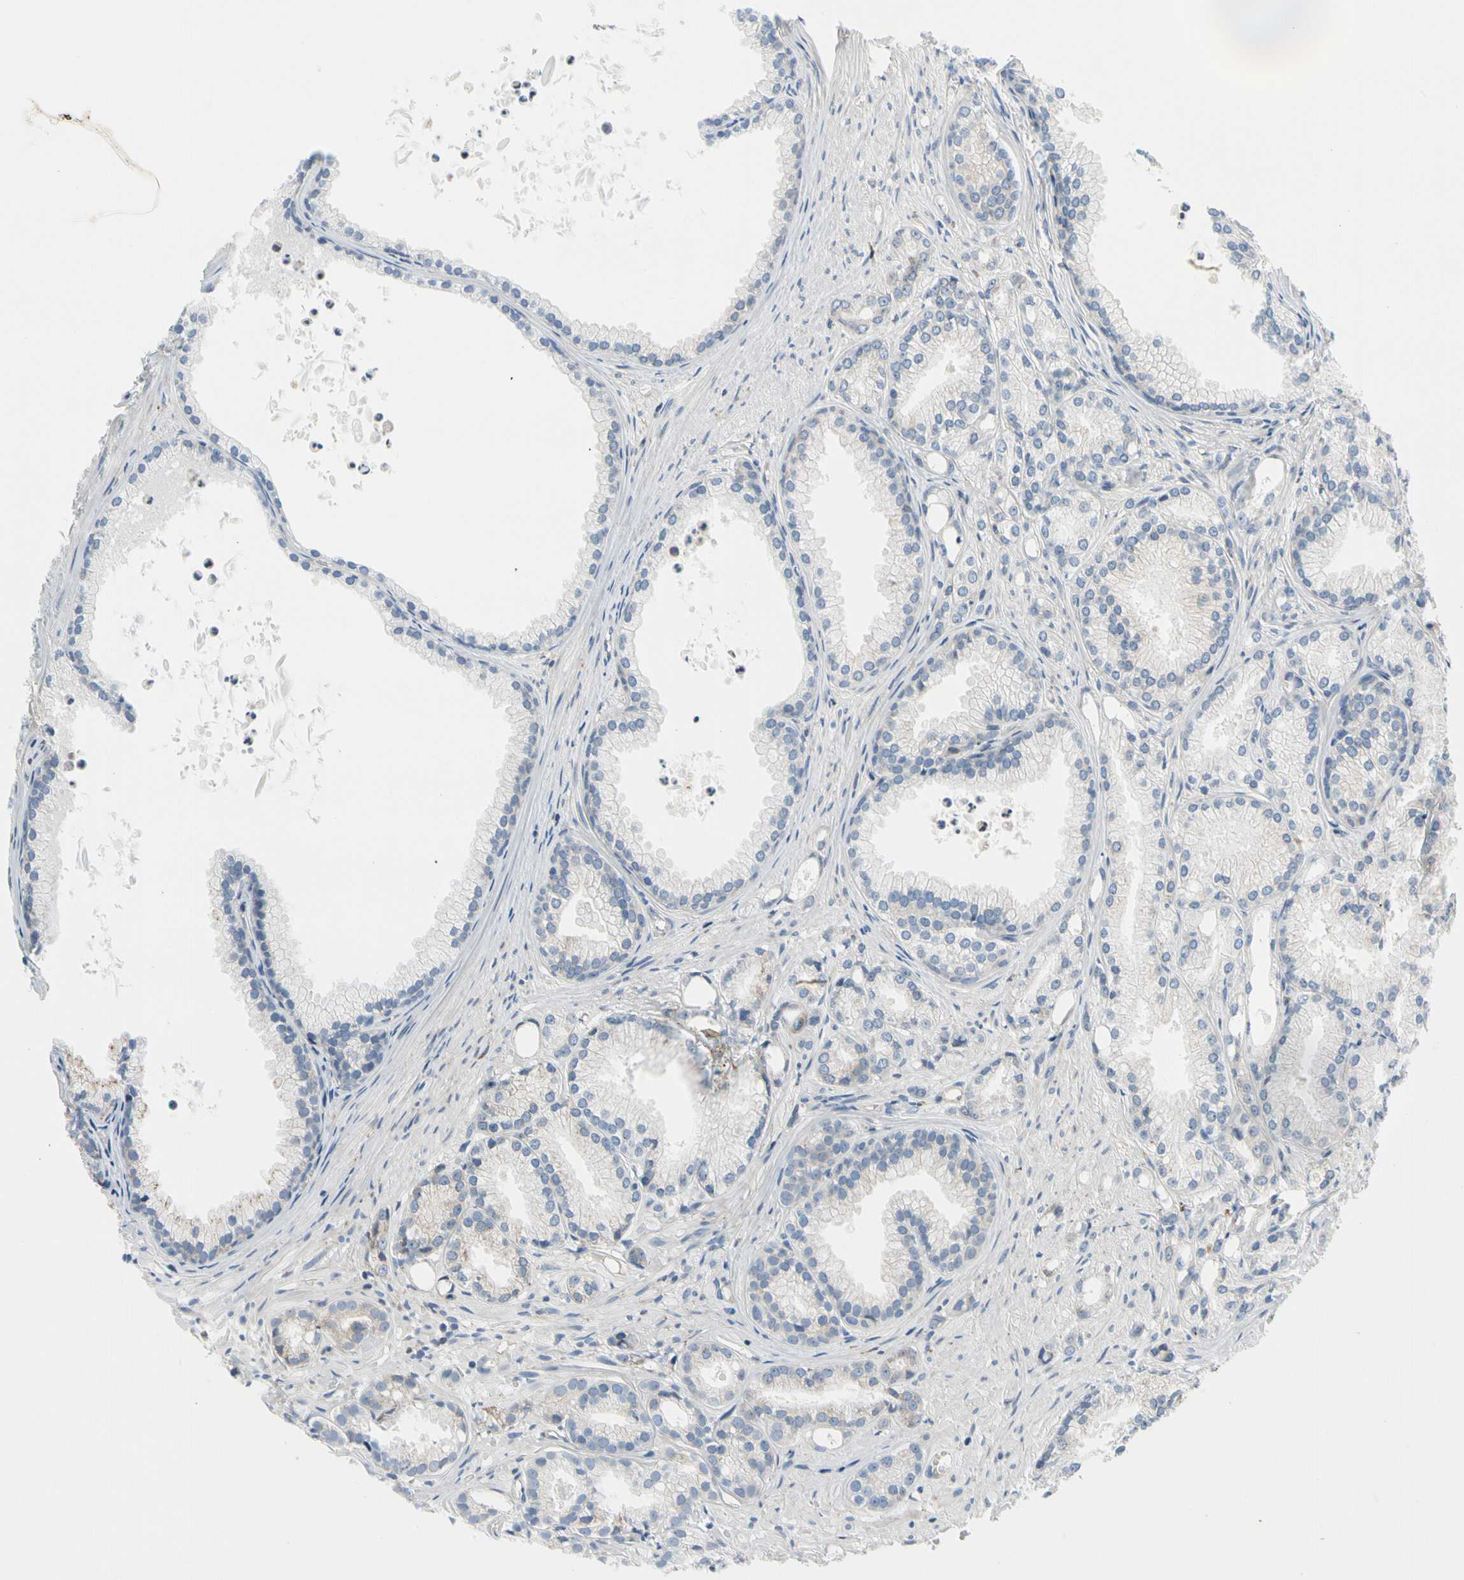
{"staining": {"intensity": "negative", "quantity": "none", "location": "none"}, "tissue": "prostate cancer", "cell_type": "Tumor cells", "image_type": "cancer", "snomed": [{"axis": "morphology", "description": "Adenocarcinoma, Low grade"}, {"axis": "topography", "description": "Prostate"}], "caption": "Immunohistochemical staining of prostate cancer demonstrates no significant expression in tumor cells. (DAB (3,3'-diaminobenzidine) immunohistochemistry (IHC), high magnification).", "gene": "STXBP1", "patient": {"sex": "male", "age": 72}}